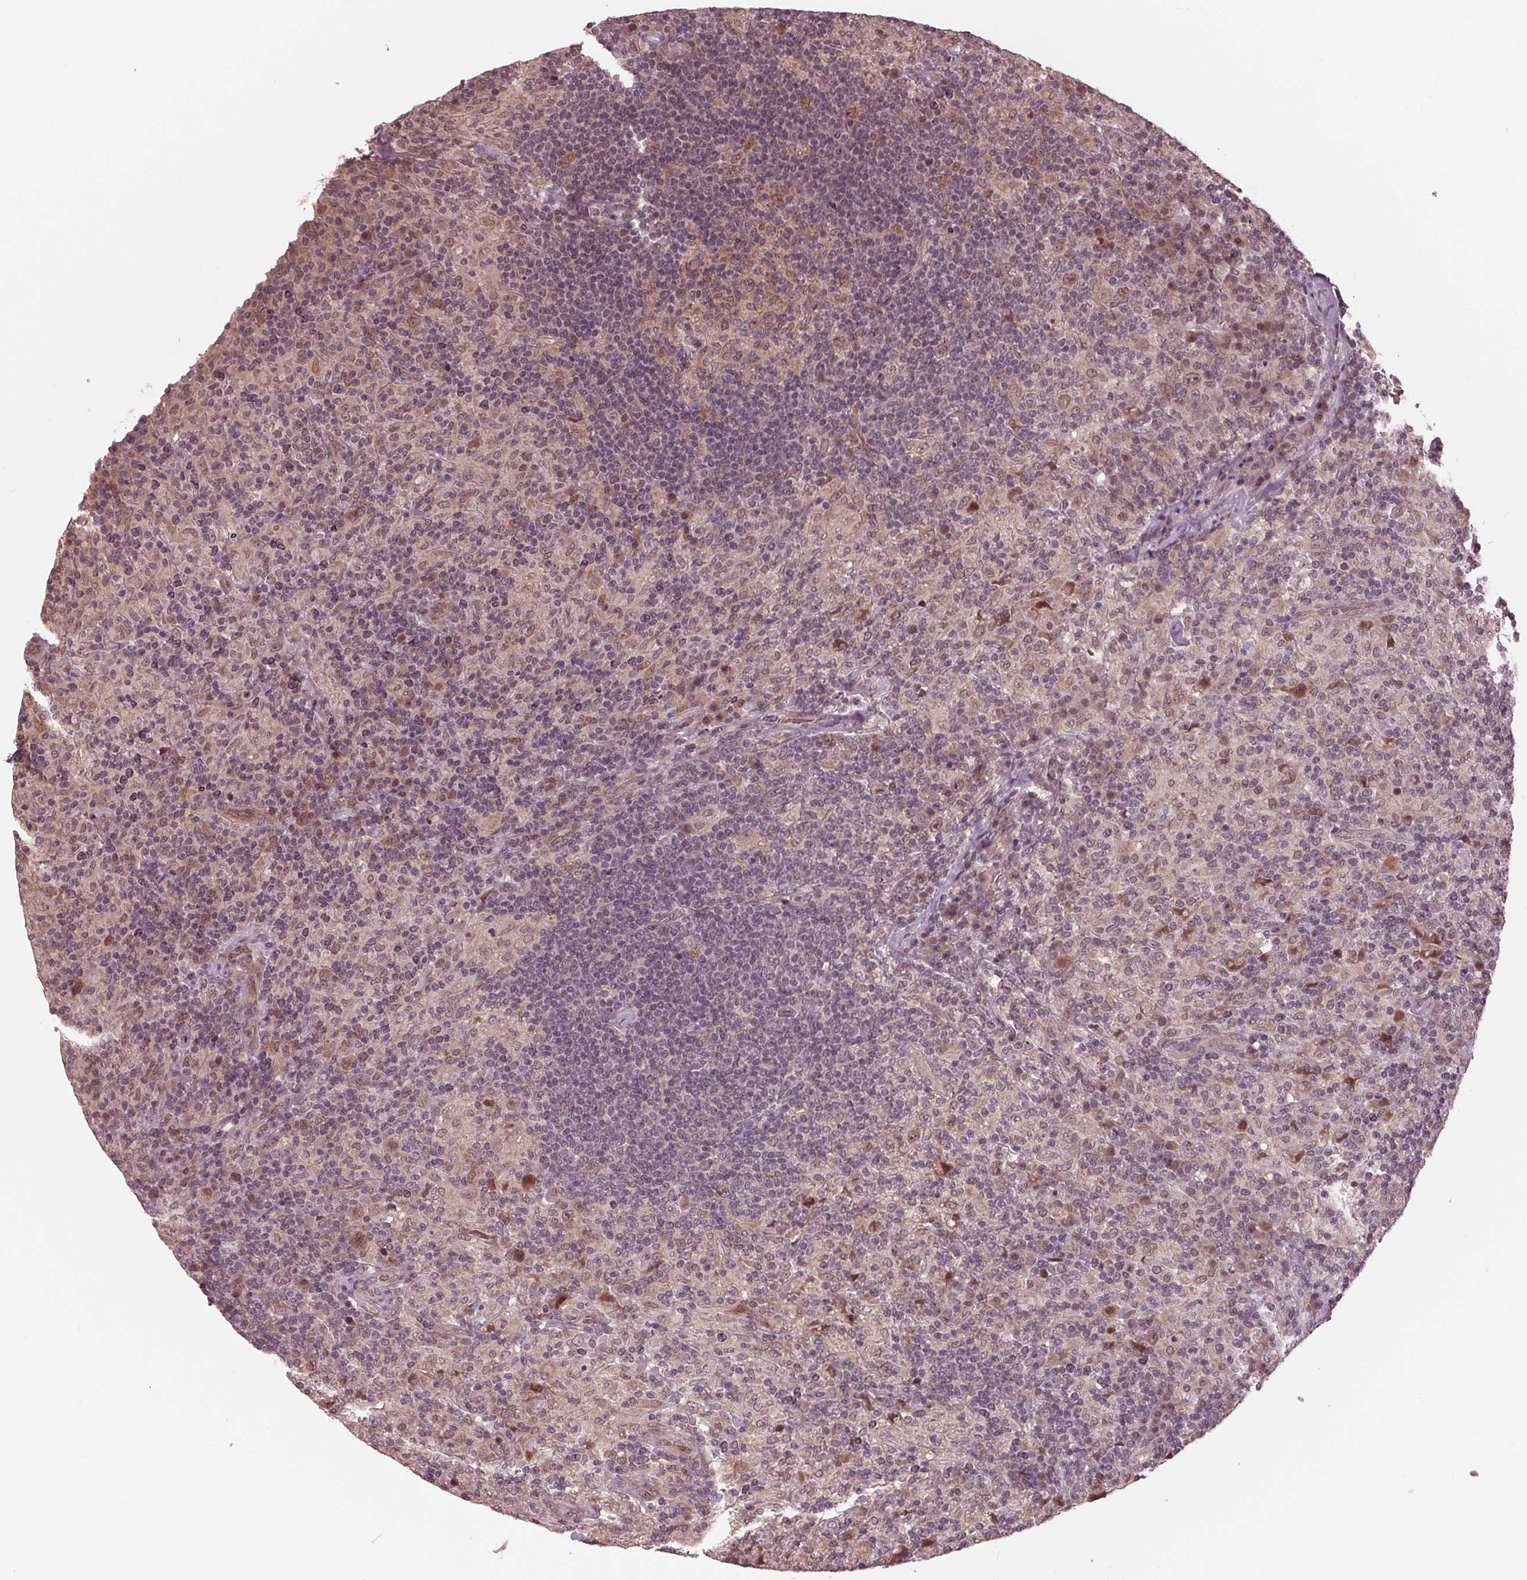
{"staining": {"intensity": "moderate", "quantity": "25%-75%", "location": "cytoplasmic/membranous,nuclear"}, "tissue": "lymphoma", "cell_type": "Tumor cells", "image_type": "cancer", "snomed": [{"axis": "morphology", "description": "Hodgkin's disease, NOS"}, {"axis": "topography", "description": "Lymph node"}], "caption": "A photomicrograph showing moderate cytoplasmic/membranous and nuclear staining in about 25%-75% of tumor cells in lymphoma, as visualized by brown immunohistochemical staining.", "gene": "ZNF471", "patient": {"sex": "male", "age": 70}}